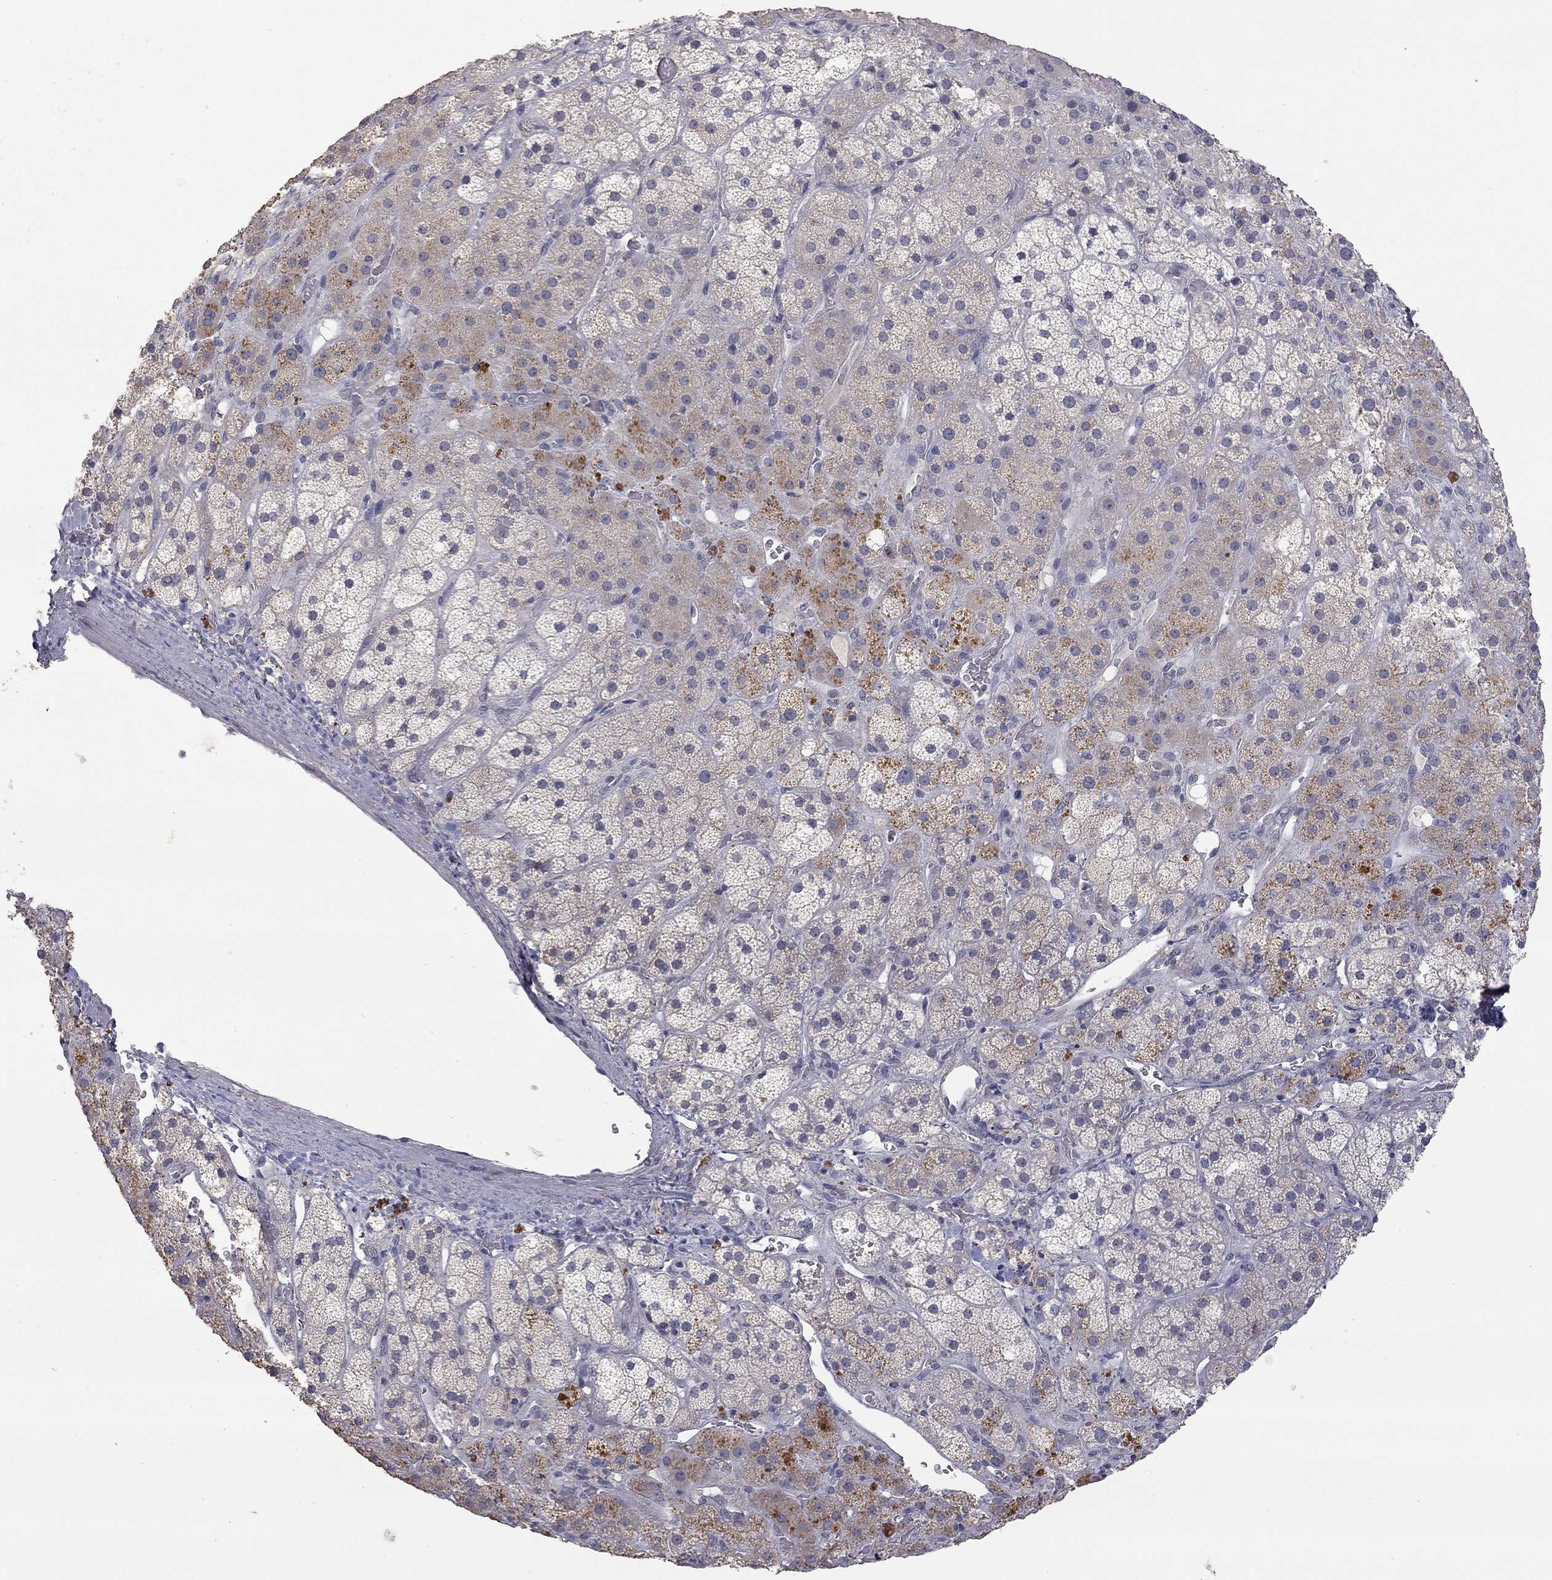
{"staining": {"intensity": "moderate", "quantity": "<25%", "location": "cytoplasmic/membranous"}, "tissue": "adrenal gland", "cell_type": "Glandular cells", "image_type": "normal", "snomed": [{"axis": "morphology", "description": "Normal tissue, NOS"}, {"axis": "topography", "description": "Adrenal gland"}], "caption": "Human adrenal gland stained for a protein (brown) shows moderate cytoplasmic/membranous positive positivity in about <25% of glandular cells.", "gene": "SYT12", "patient": {"sex": "male", "age": 57}}